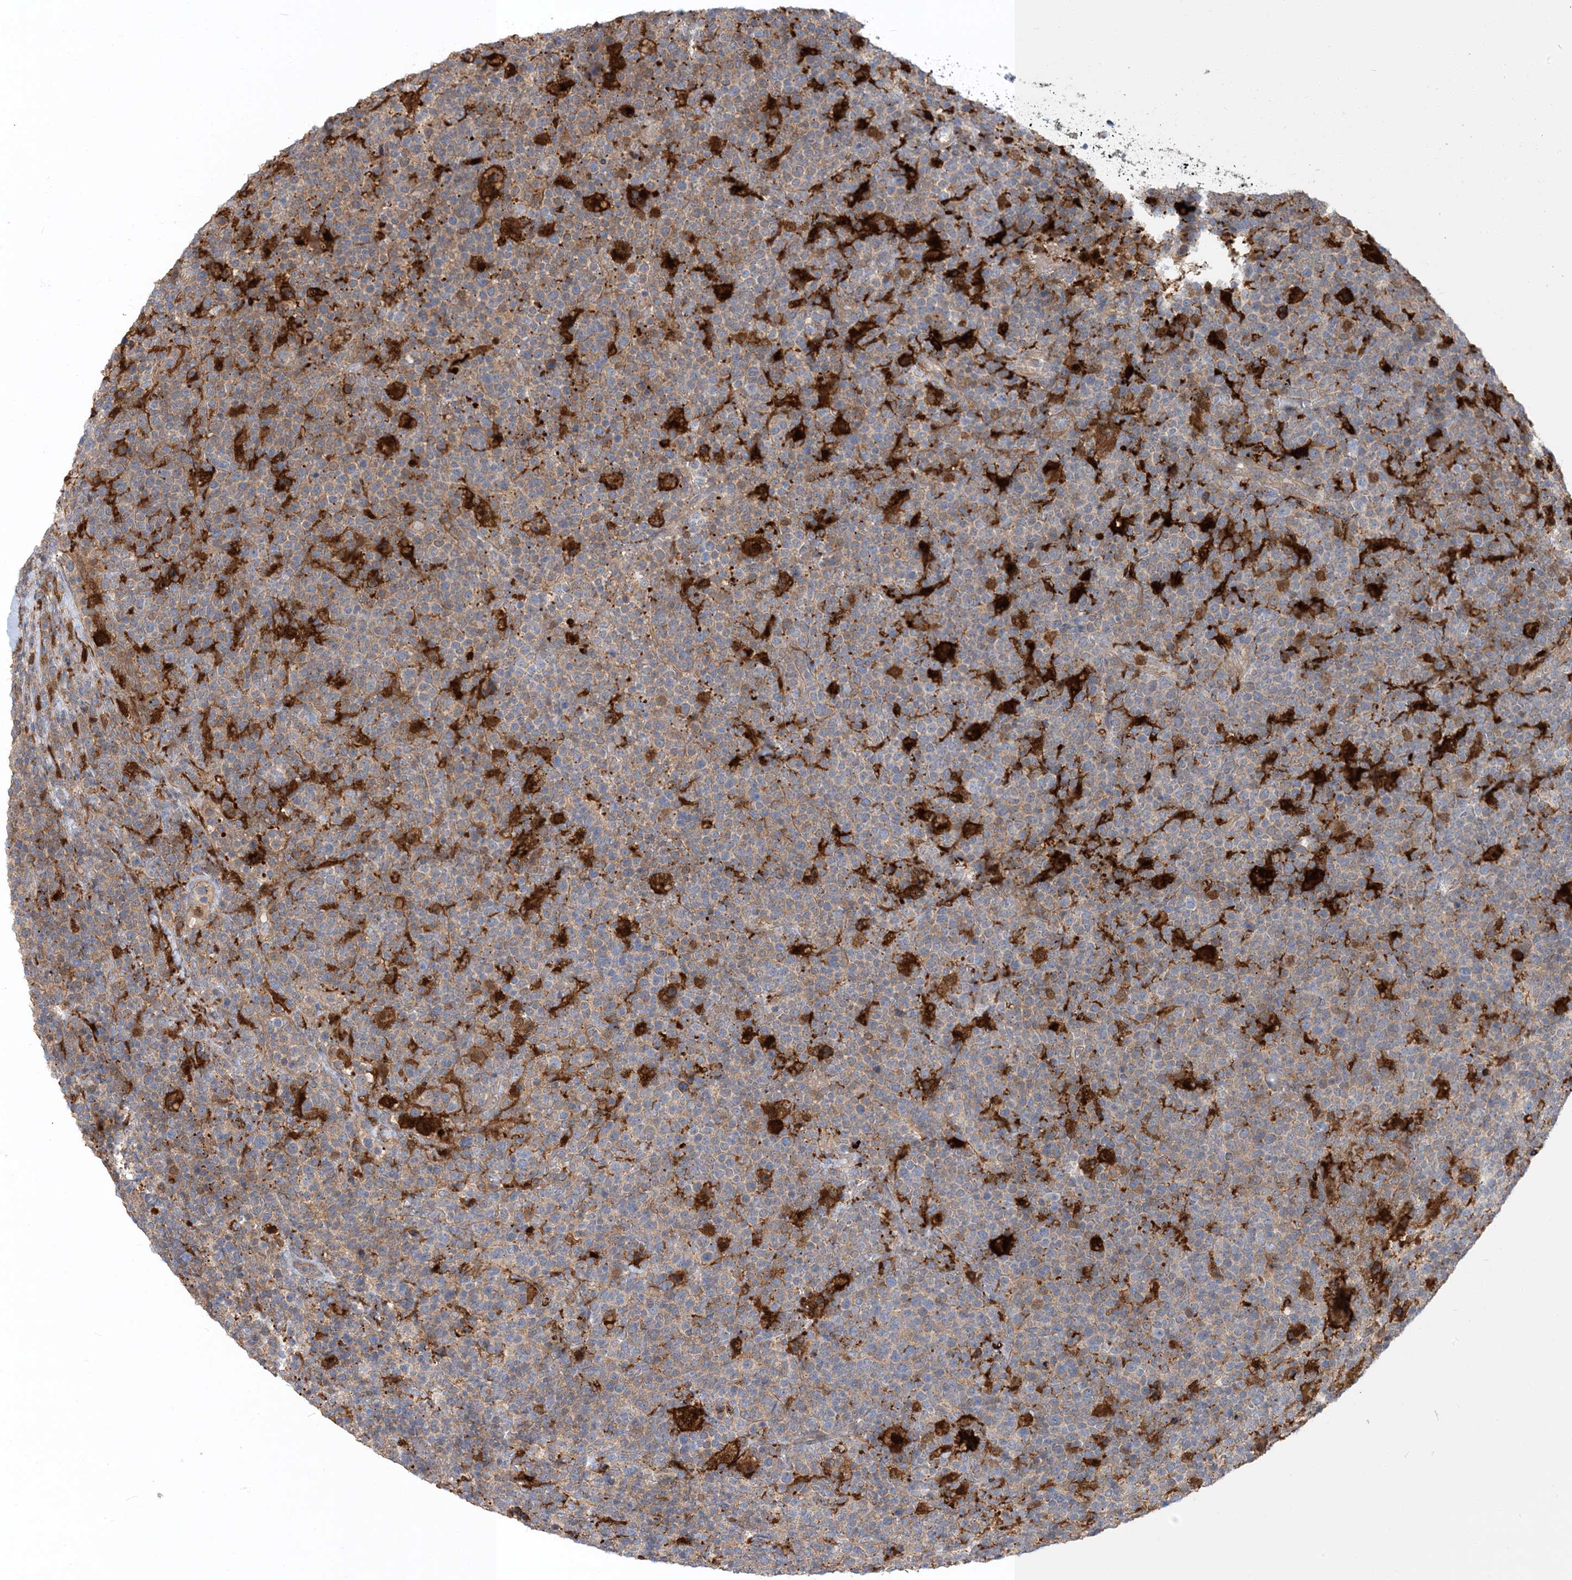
{"staining": {"intensity": "weak", "quantity": "25%-75%", "location": "cytoplasmic/membranous"}, "tissue": "lymphoma", "cell_type": "Tumor cells", "image_type": "cancer", "snomed": [{"axis": "morphology", "description": "Malignant lymphoma, non-Hodgkin's type, High grade"}, {"axis": "topography", "description": "Lymph node"}], "caption": "High-power microscopy captured an immunohistochemistry (IHC) micrograph of malignant lymphoma, non-Hodgkin's type (high-grade), revealing weak cytoplasmic/membranous expression in approximately 25%-75% of tumor cells.", "gene": "NAGK", "patient": {"sex": "male", "age": 61}}